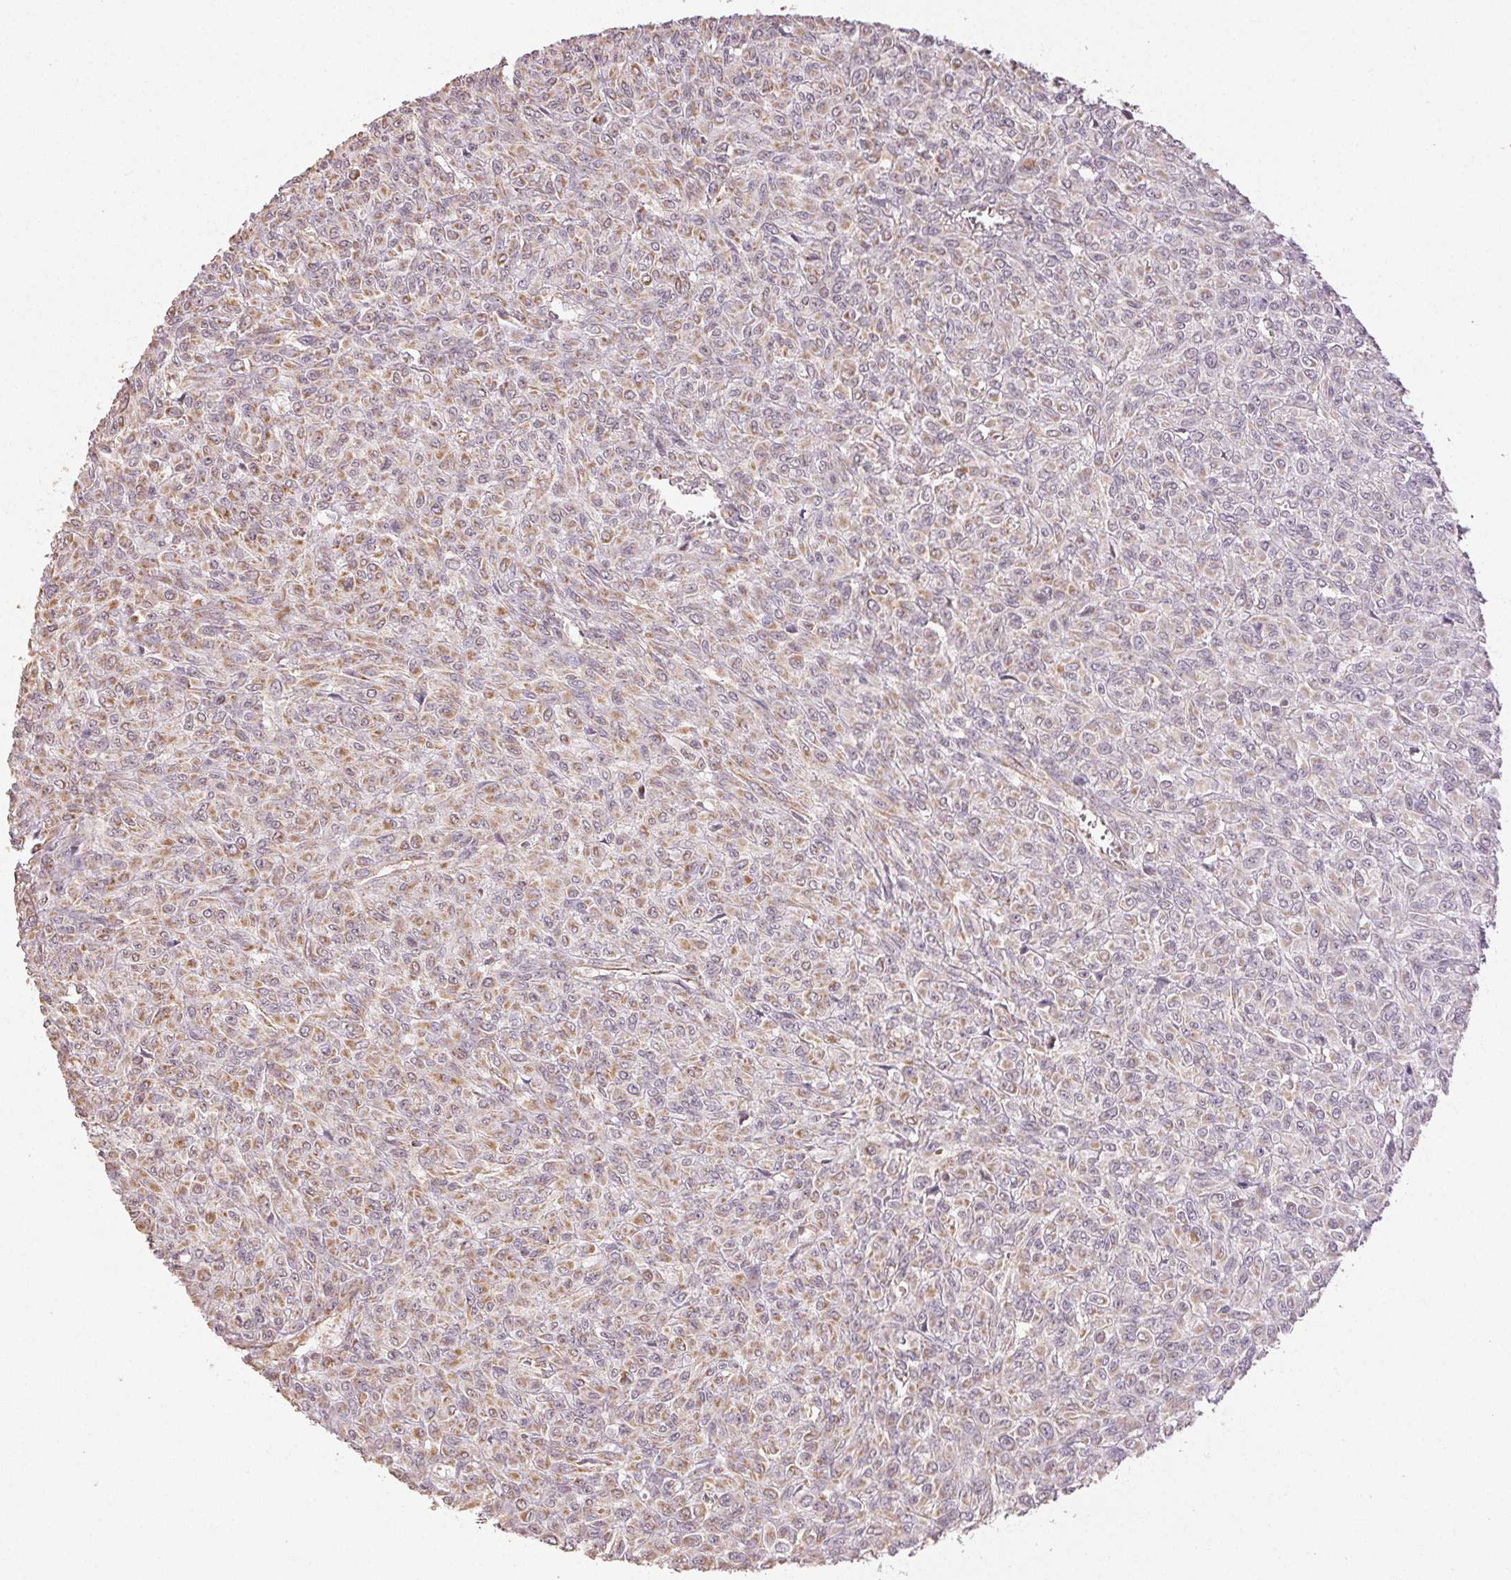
{"staining": {"intensity": "moderate", "quantity": "25%-75%", "location": "cytoplasmic/membranous"}, "tissue": "renal cancer", "cell_type": "Tumor cells", "image_type": "cancer", "snomed": [{"axis": "morphology", "description": "Adenocarcinoma, NOS"}, {"axis": "topography", "description": "Kidney"}], "caption": "DAB (3,3'-diaminobenzidine) immunohistochemical staining of renal cancer demonstrates moderate cytoplasmic/membranous protein staining in approximately 25%-75% of tumor cells. (Brightfield microscopy of DAB IHC at high magnification).", "gene": "CLASP1", "patient": {"sex": "male", "age": 58}}